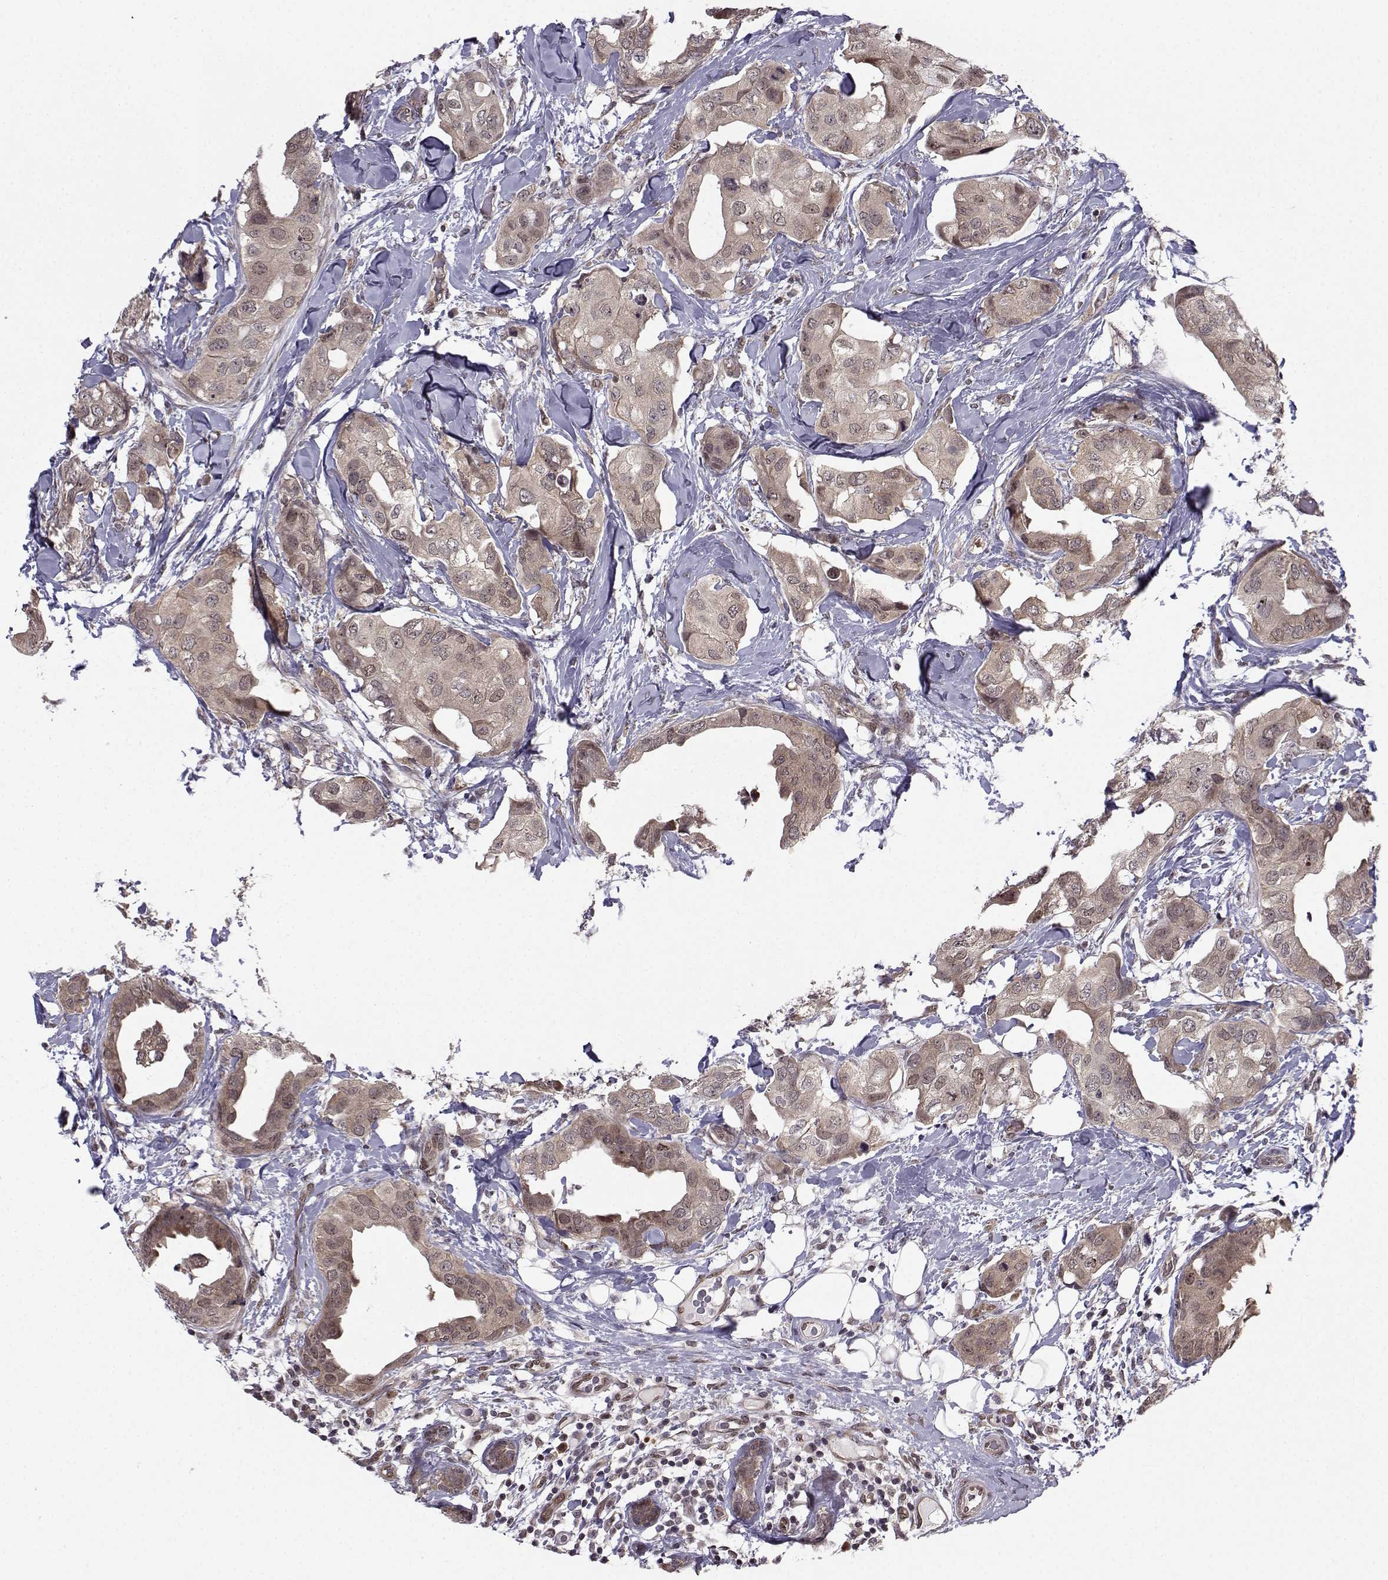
{"staining": {"intensity": "moderate", "quantity": ">75%", "location": "cytoplasmic/membranous"}, "tissue": "breast cancer", "cell_type": "Tumor cells", "image_type": "cancer", "snomed": [{"axis": "morphology", "description": "Normal tissue, NOS"}, {"axis": "morphology", "description": "Duct carcinoma"}, {"axis": "topography", "description": "Breast"}], "caption": "This histopathology image exhibits breast cancer (infiltrating ductal carcinoma) stained with IHC to label a protein in brown. The cytoplasmic/membranous of tumor cells show moderate positivity for the protein. Nuclei are counter-stained blue.", "gene": "PKN2", "patient": {"sex": "female", "age": 40}}